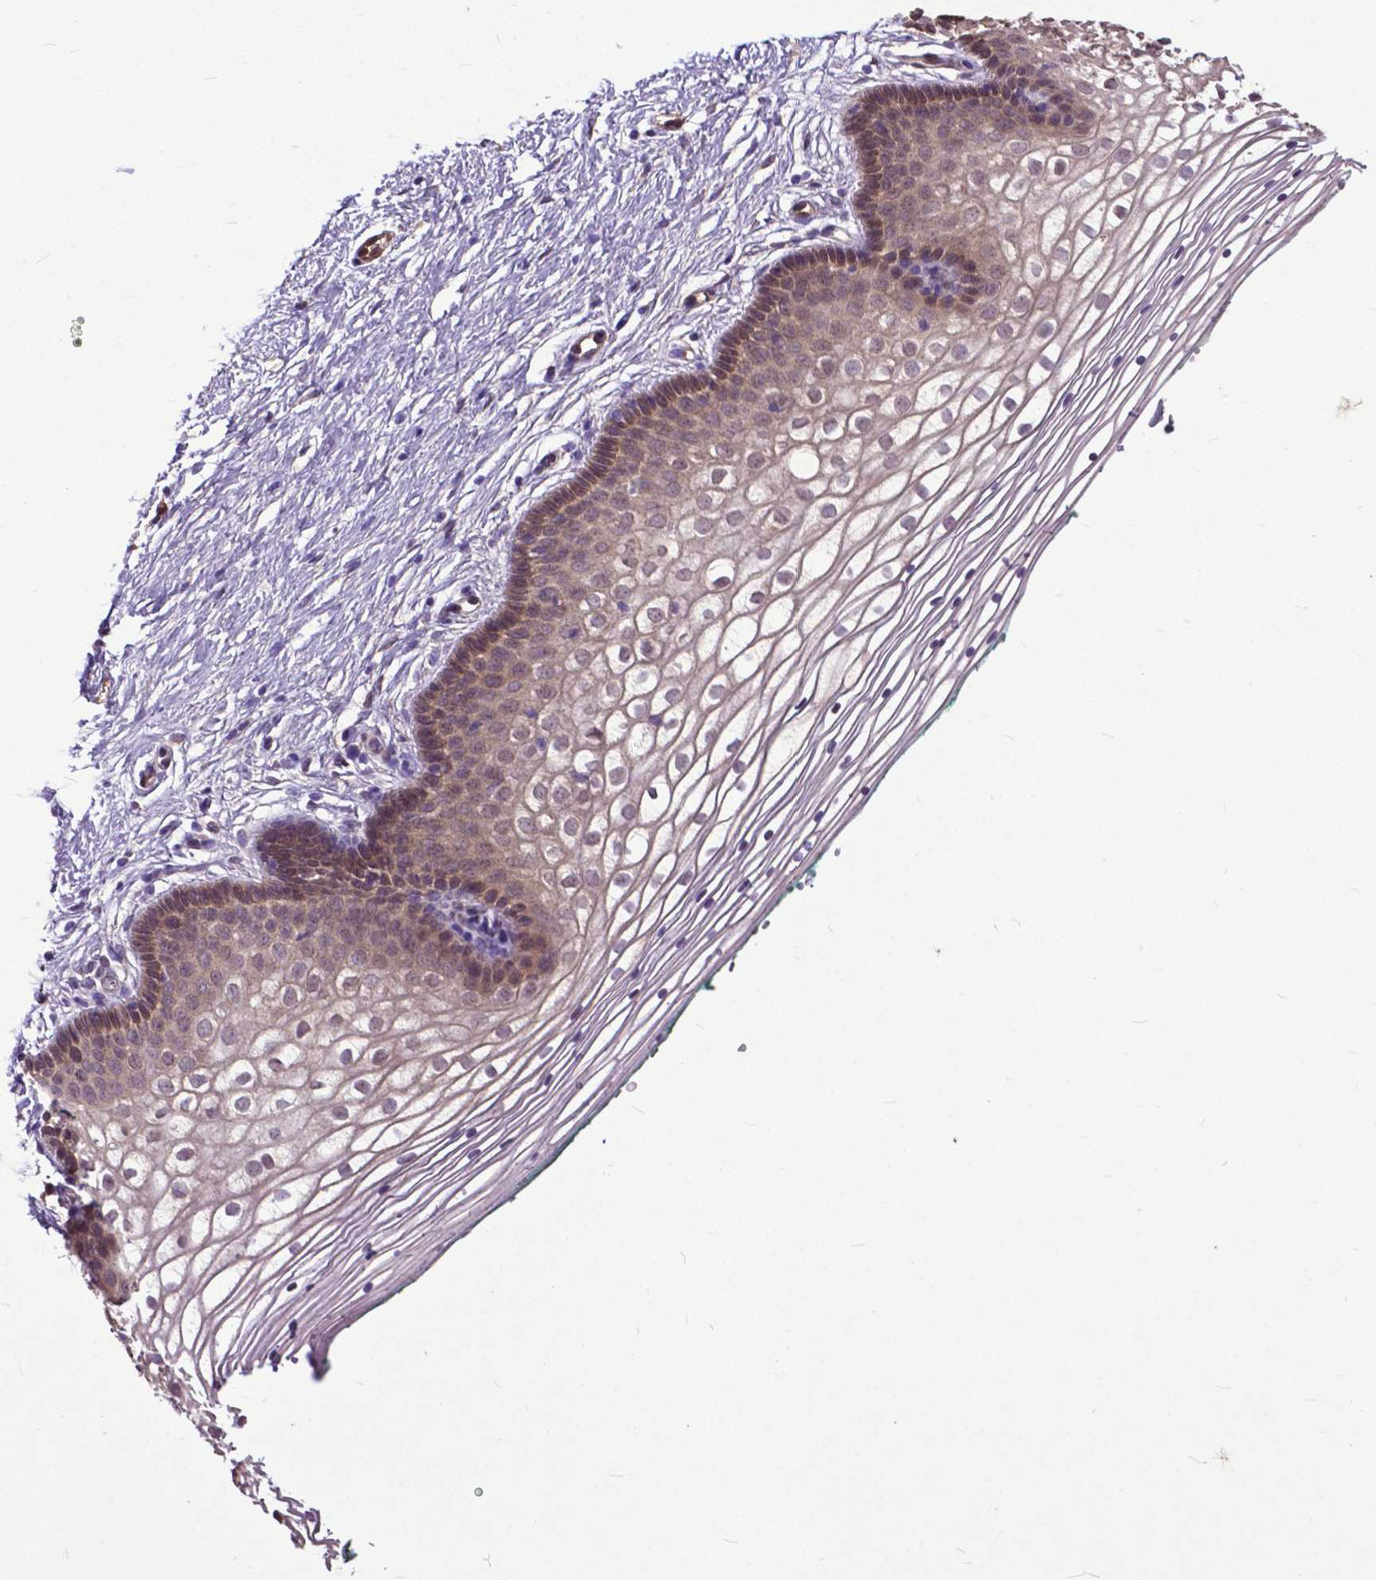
{"staining": {"intensity": "weak", "quantity": "25%-75%", "location": "cytoplasmic/membranous,nuclear"}, "tissue": "vagina", "cell_type": "Squamous epithelial cells", "image_type": "normal", "snomed": [{"axis": "morphology", "description": "Normal tissue, NOS"}, {"axis": "topography", "description": "Vagina"}], "caption": "Immunohistochemistry image of benign vagina: vagina stained using immunohistochemistry (IHC) displays low levels of weak protein expression localized specifically in the cytoplasmic/membranous,nuclear of squamous epithelial cells, appearing as a cytoplasmic/membranous,nuclear brown color.", "gene": "PDLIM1", "patient": {"sex": "female", "age": 36}}